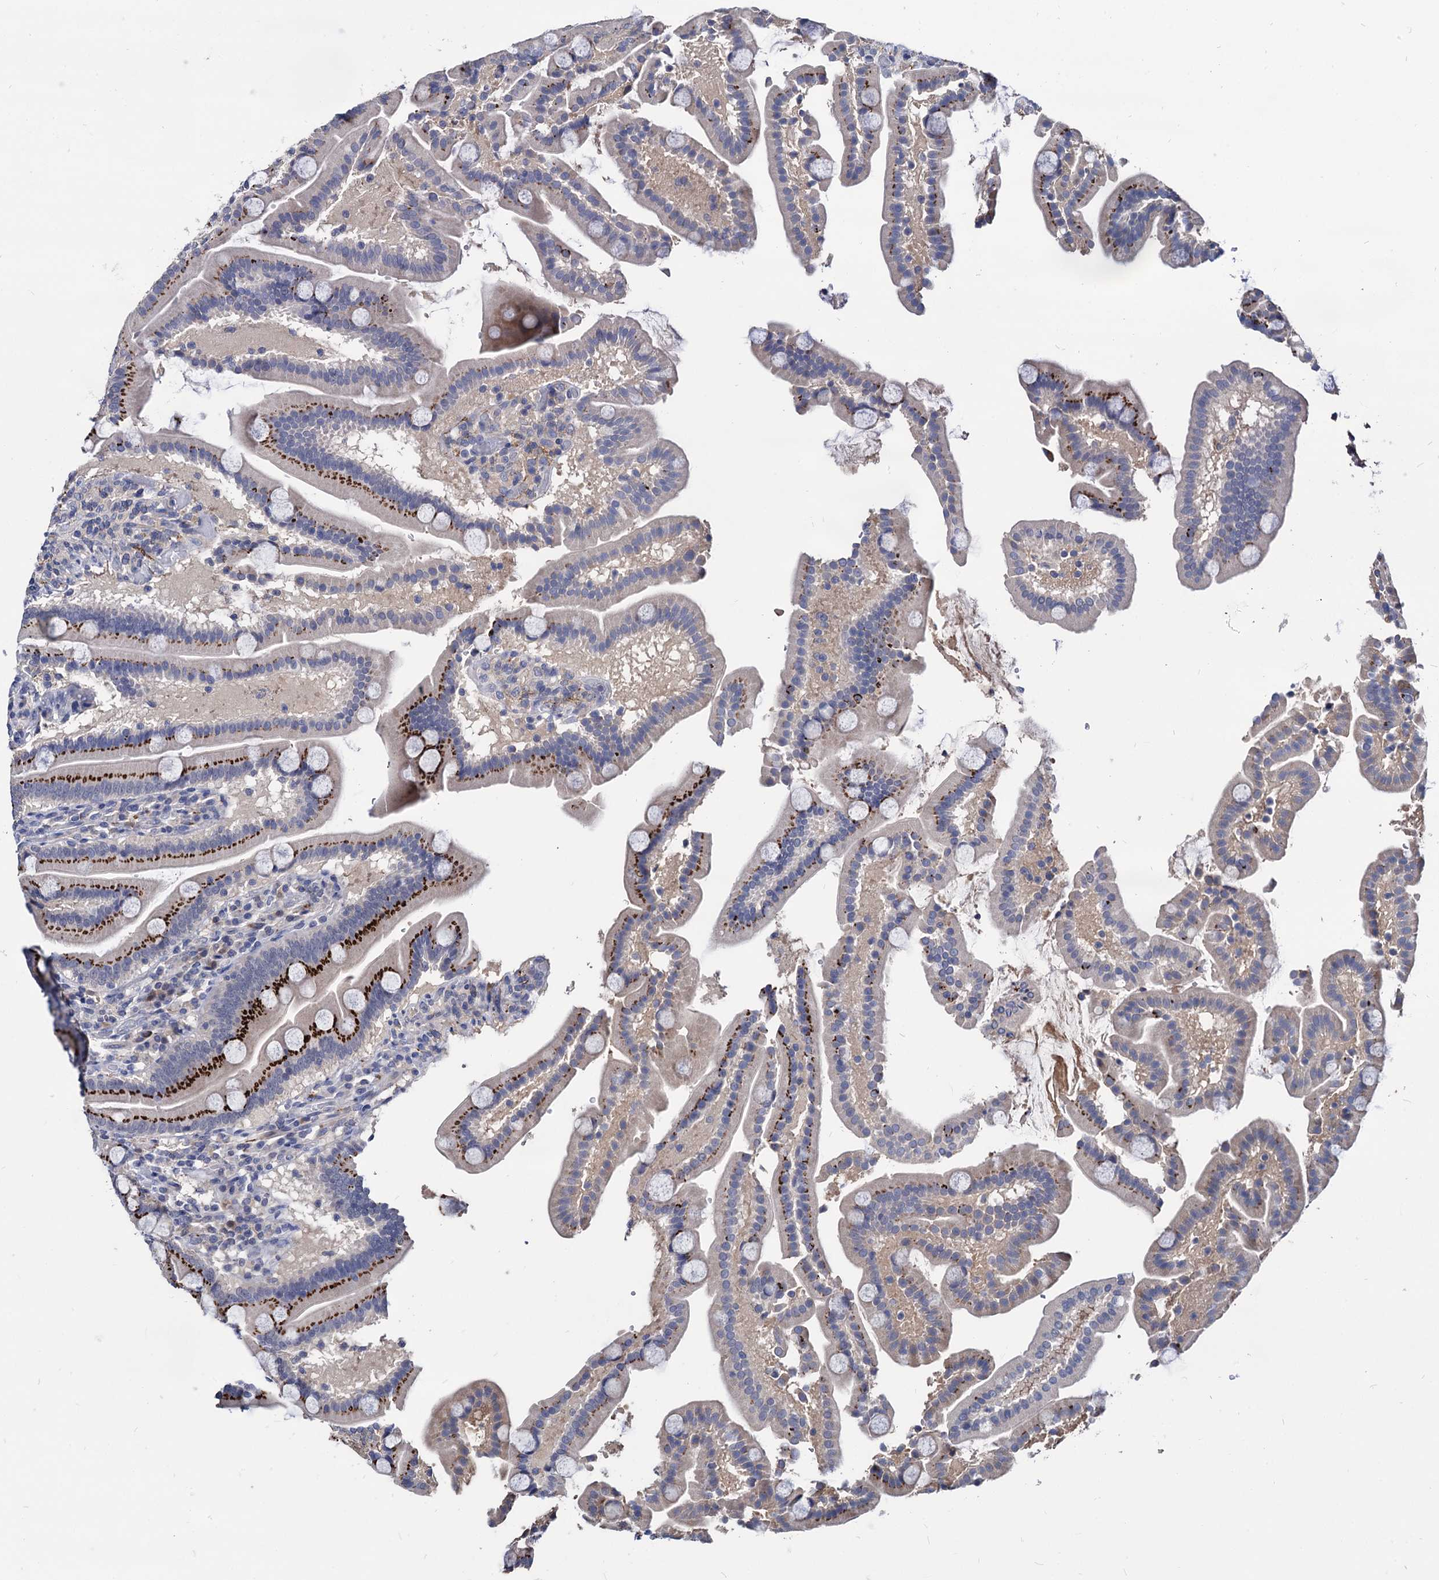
{"staining": {"intensity": "strong", "quantity": ">75%", "location": "cytoplasmic/membranous"}, "tissue": "duodenum", "cell_type": "Glandular cells", "image_type": "normal", "snomed": [{"axis": "morphology", "description": "Normal tissue, NOS"}, {"axis": "topography", "description": "Duodenum"}], "caption": "This histopathology image demonstrates immunohistochemistry staining of benign human duodenum, with high strong cytoplasmic/membranous expression in approximately >75% of glandular cells.", "gene": "ESD", "patient": {"sex": "male", "age": 55}}